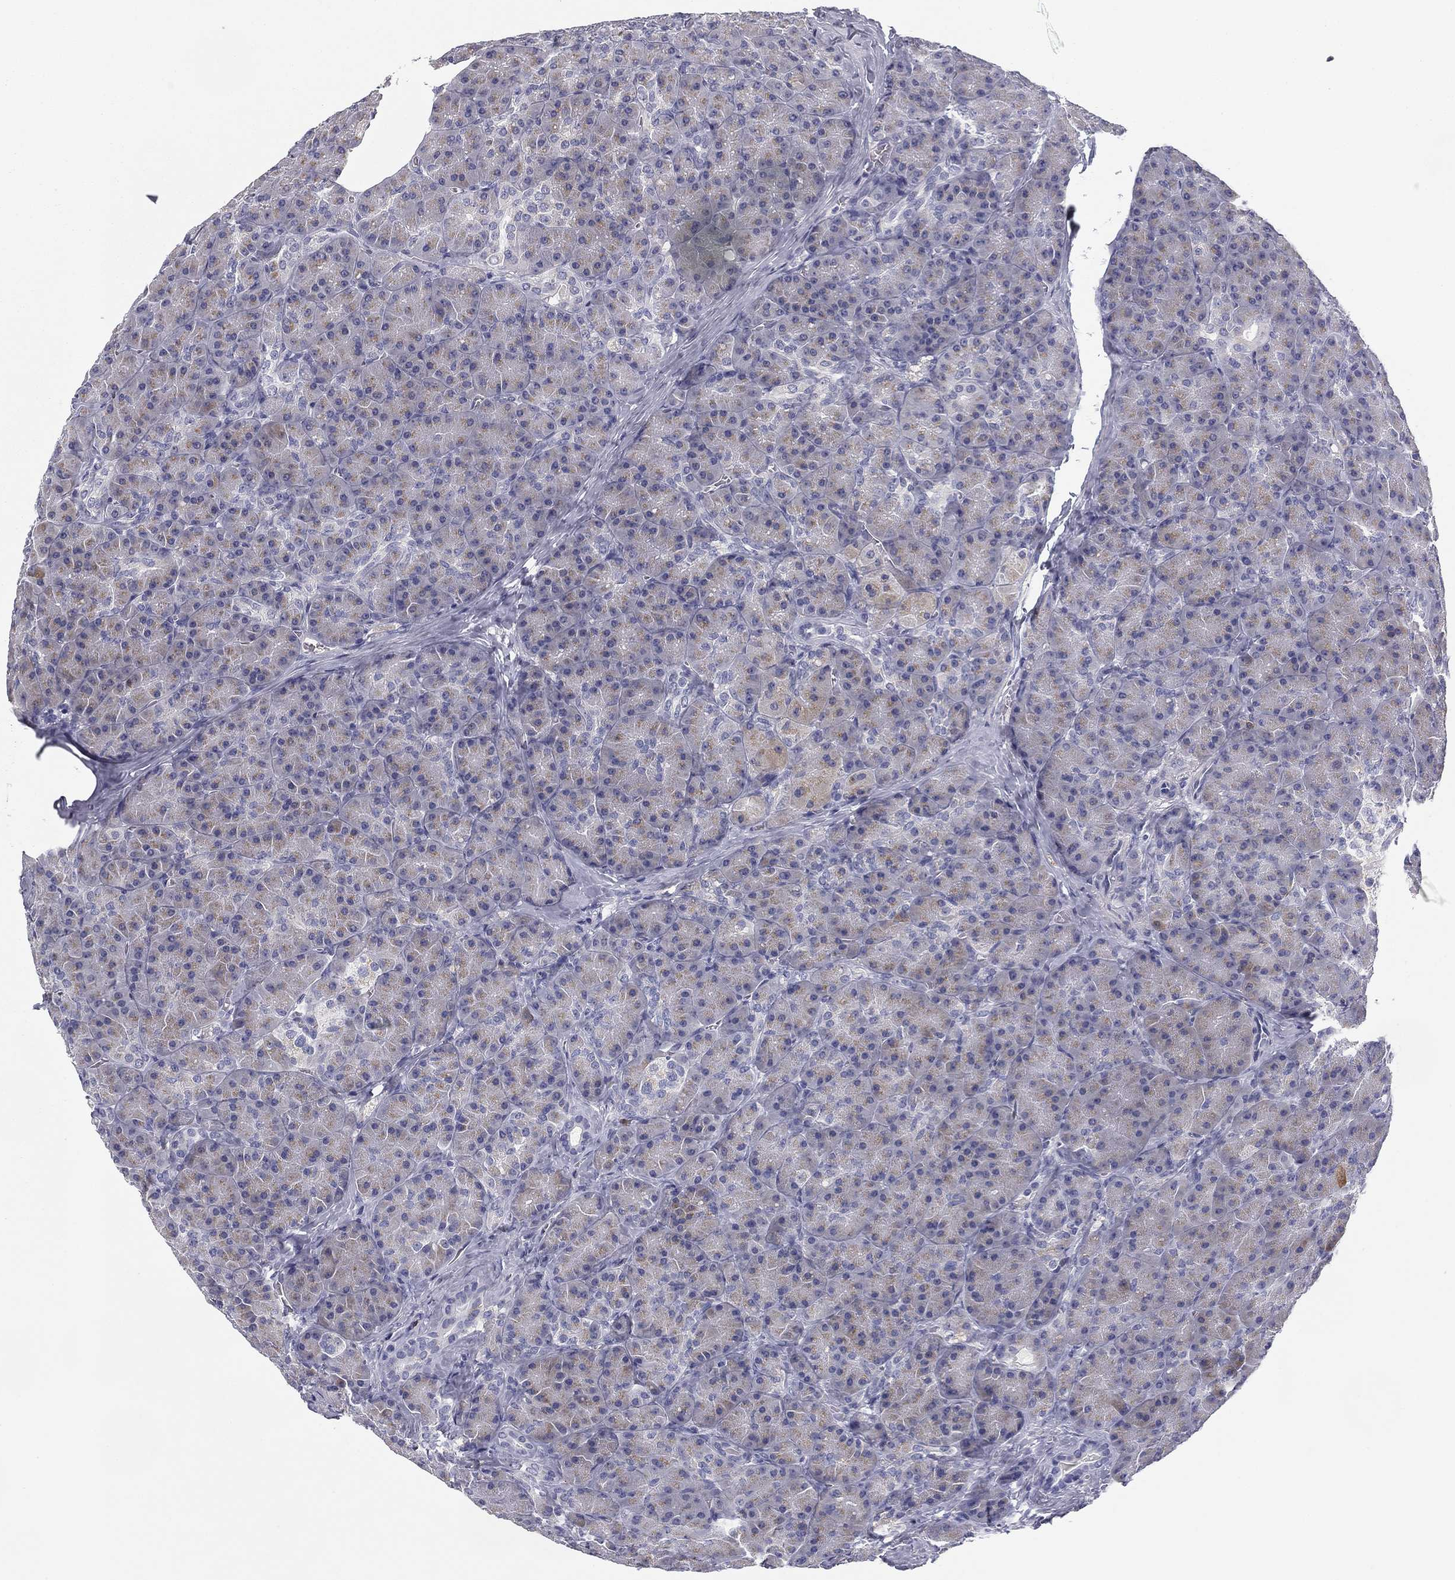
{"staining": {"intensity": "moderate", "quantity": "<25%", "location": "cytoplasmic/membranous"}, "tissue": "pancreas", "cell_type": "Exocrine glandular cells", "image_type": "normal", "snomed": [{"axis": "morphology", "description": "Normal tissue, NOS"}, {"axis": "topography", "description": "Pancreas"}], "caption": "Protein expression analysis of normal pancreas reveals moderate cytoplasmic/membranous staining in approximately <25% of exocrine glandular cells.", "gene": "TRAT1", "patient": {"sex": "male", "age": 57}}